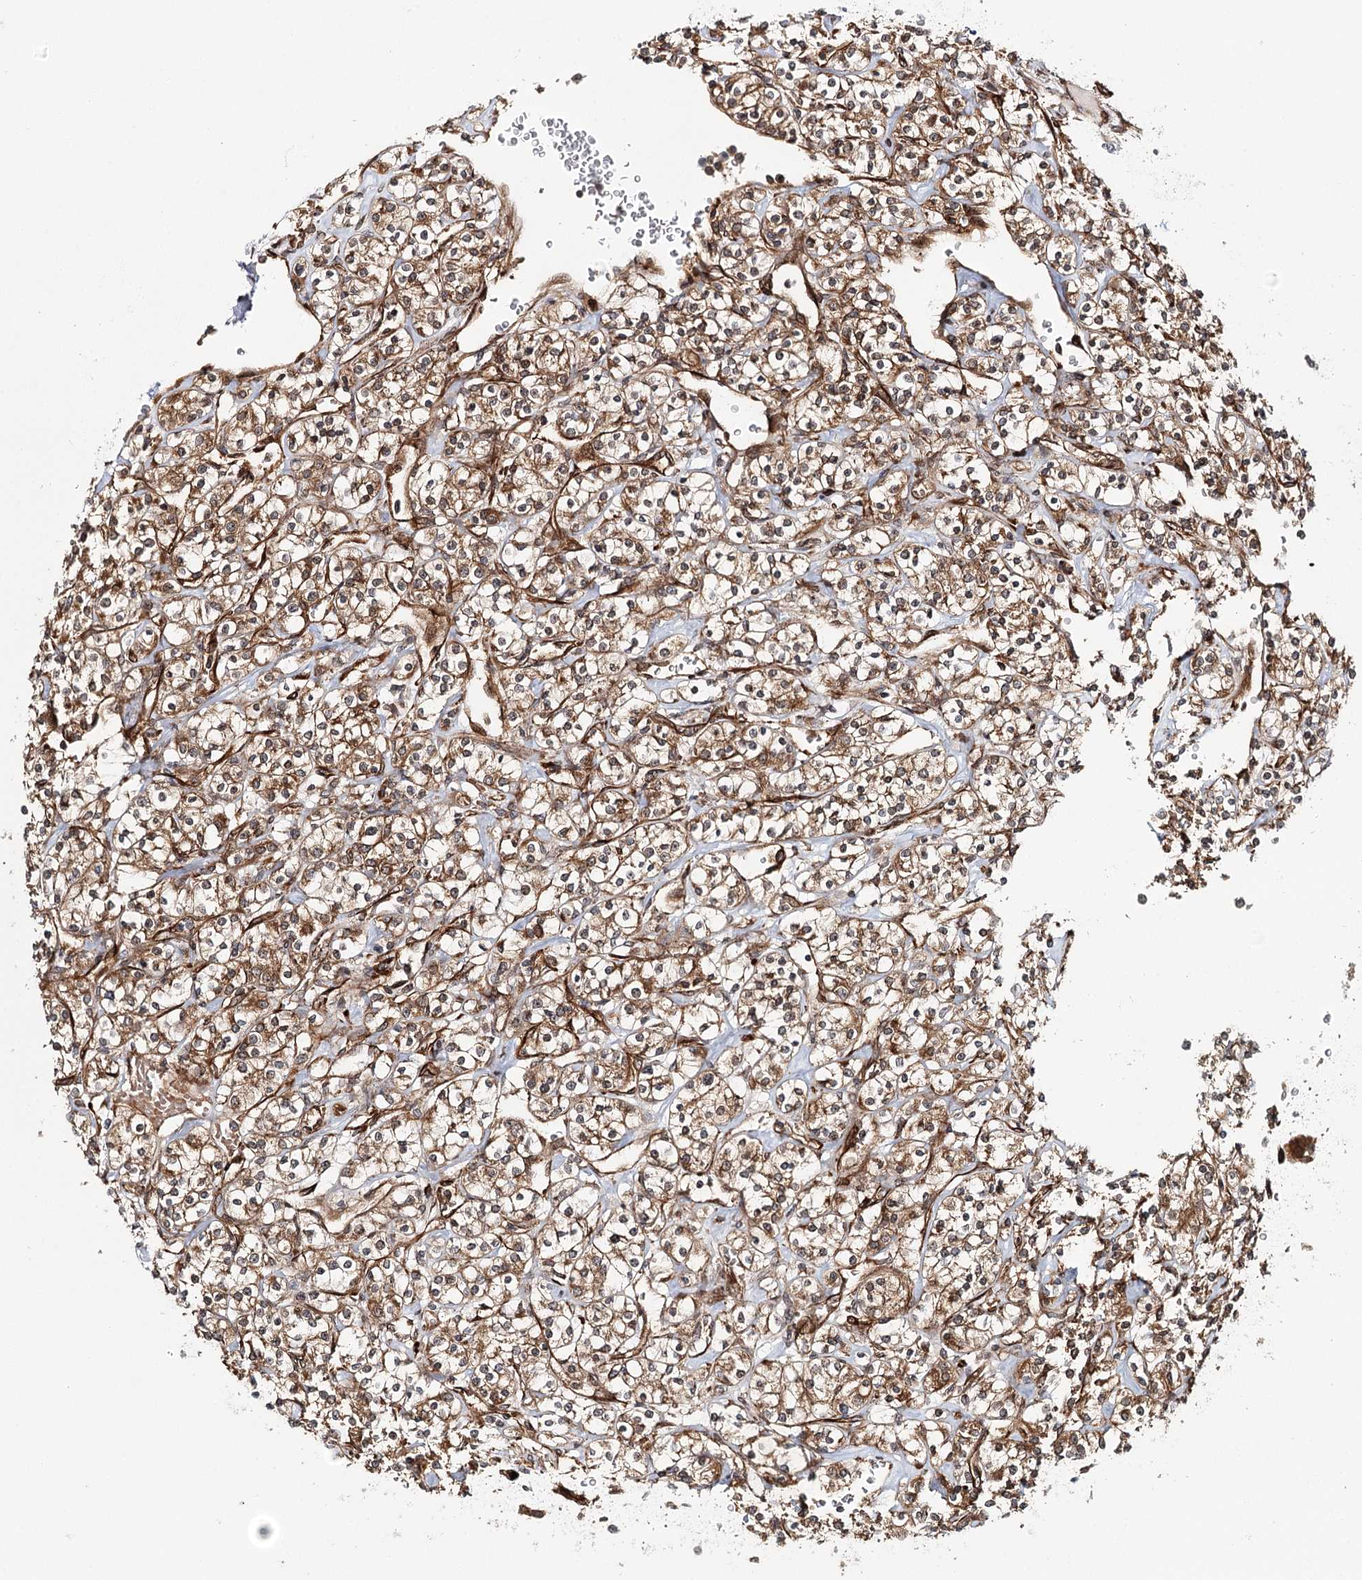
{"staining": {"intensity": "moderate", "quantity": ">75%", "location": "cytoplasmic/membranous"}, "tissue": "renal cancer", "cell_type": "Tumor cells", "image_type": "cancer", "snomed": [{"axis": "morphology", "description": "Adenocarcinoma, NOS"}, {"axis": "topography", "description": "Kidney"}], "caption": "A high-resolution micrograph shows immunohistochemistry (IHC) staining of renal adenocarcinoma, which shows moderate cytoplasmic/membranous staining in approximately >75% of tumor cells.", "gene": "MKNK1", "patient": {"sex": "male", "age": 77}}